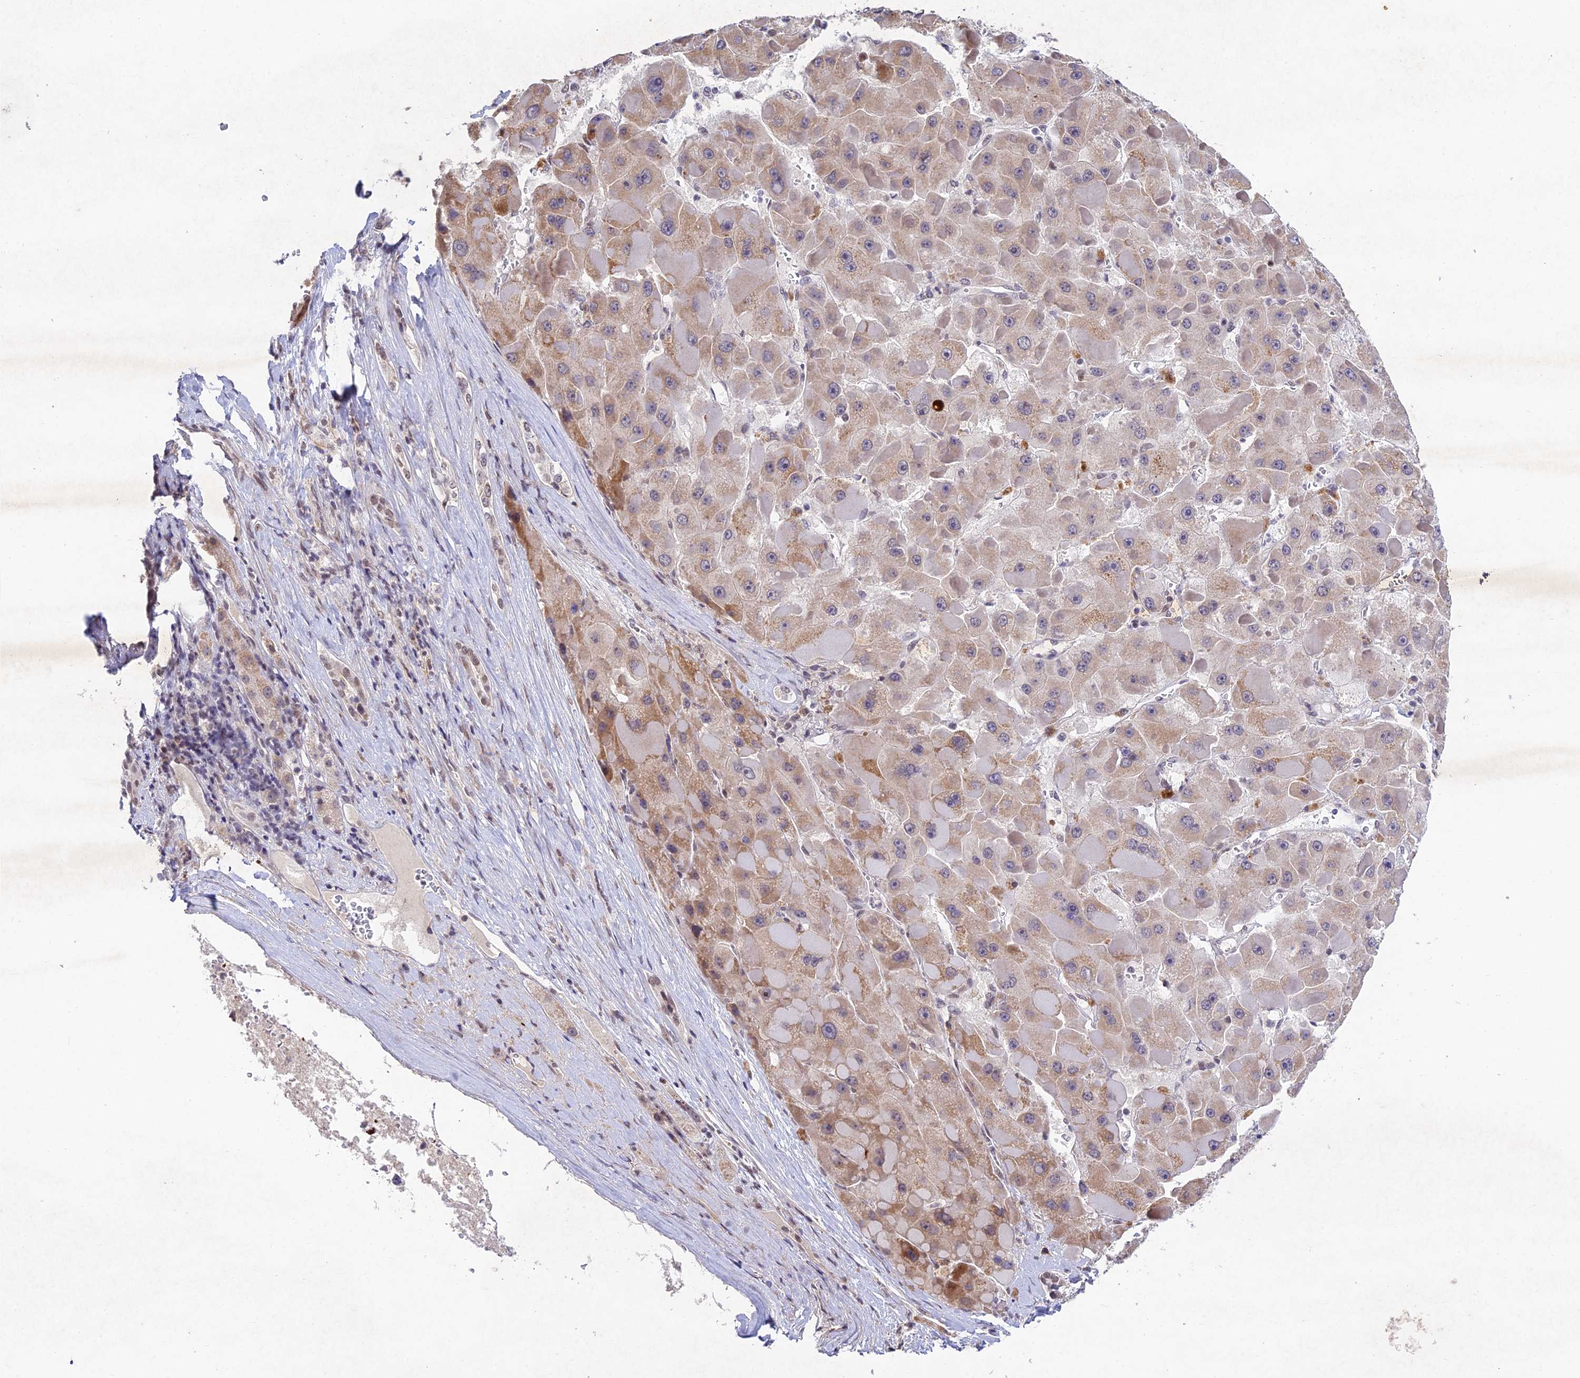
{"staining": {"intensity": "moderate", "quantity": "<25%", "location": "cytoplasmic/membranous"}, "tissue": "liver cancer", "cell_type": "Tumor cells", "image_type": "cancer", "snomed": [{"axis": "morphology", "description": "Carcinoma, Hepatocellular, NOS"}, {"axis": "topography", "description": "Liver"}], "caption": "Immunohistochemistry staining of liver cancer, which exhibits low levels of moderate cytoplasmic/membranous expression in about <25% of tumor cells indicating moderate cytoplasmic/membranous protein staining. The staining was performed using DAB (brown) for protein detection and nuclei were counterstained in hematoxylin (blue).", "gene": "RAVER1", "patient": {"sex": "female", "age": 73}}